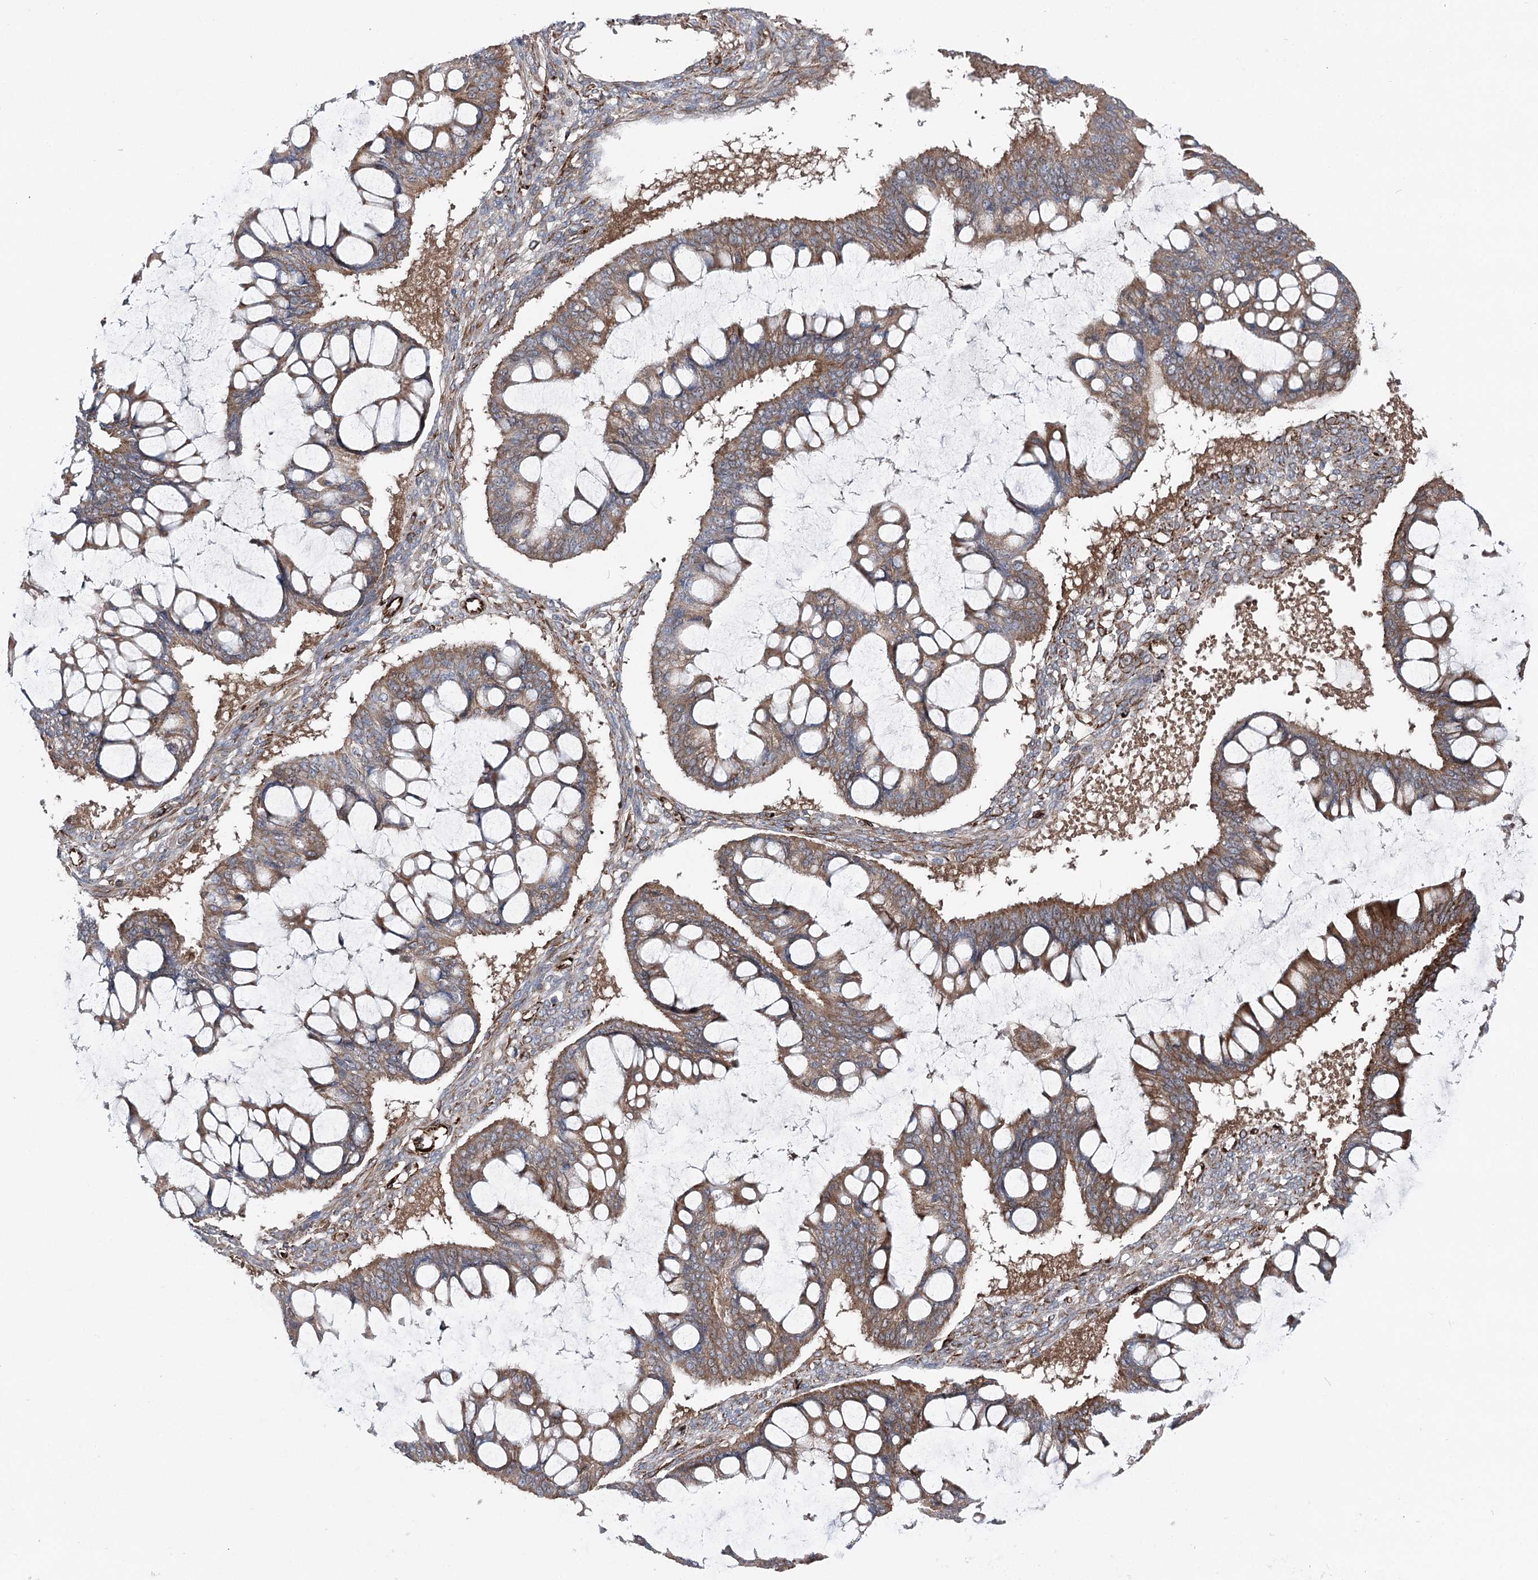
{"staining": {"intensity": "moderate", "quantity": ">75%", "location": "cytoplasmic/membranous"}, "tissue": "ovarian cancer", "cell_type": "Tumor cells", "image_type": "cancer", "snomed": [{"axis": "morphology", "description": "Cystadenocarcinoma, mucinous, NOS"}, {"axis": "topography", "description": "Ovary"}], "caption": "Protein expression analysis of human ovarian cancer (mucinous cystadenocarcinoma) reveals moderate cytoplasmic/membranous expression in approximately >75% of tumor cells.", "gene": "MIB1", "patient": {"sex": "female", "age": 73}}